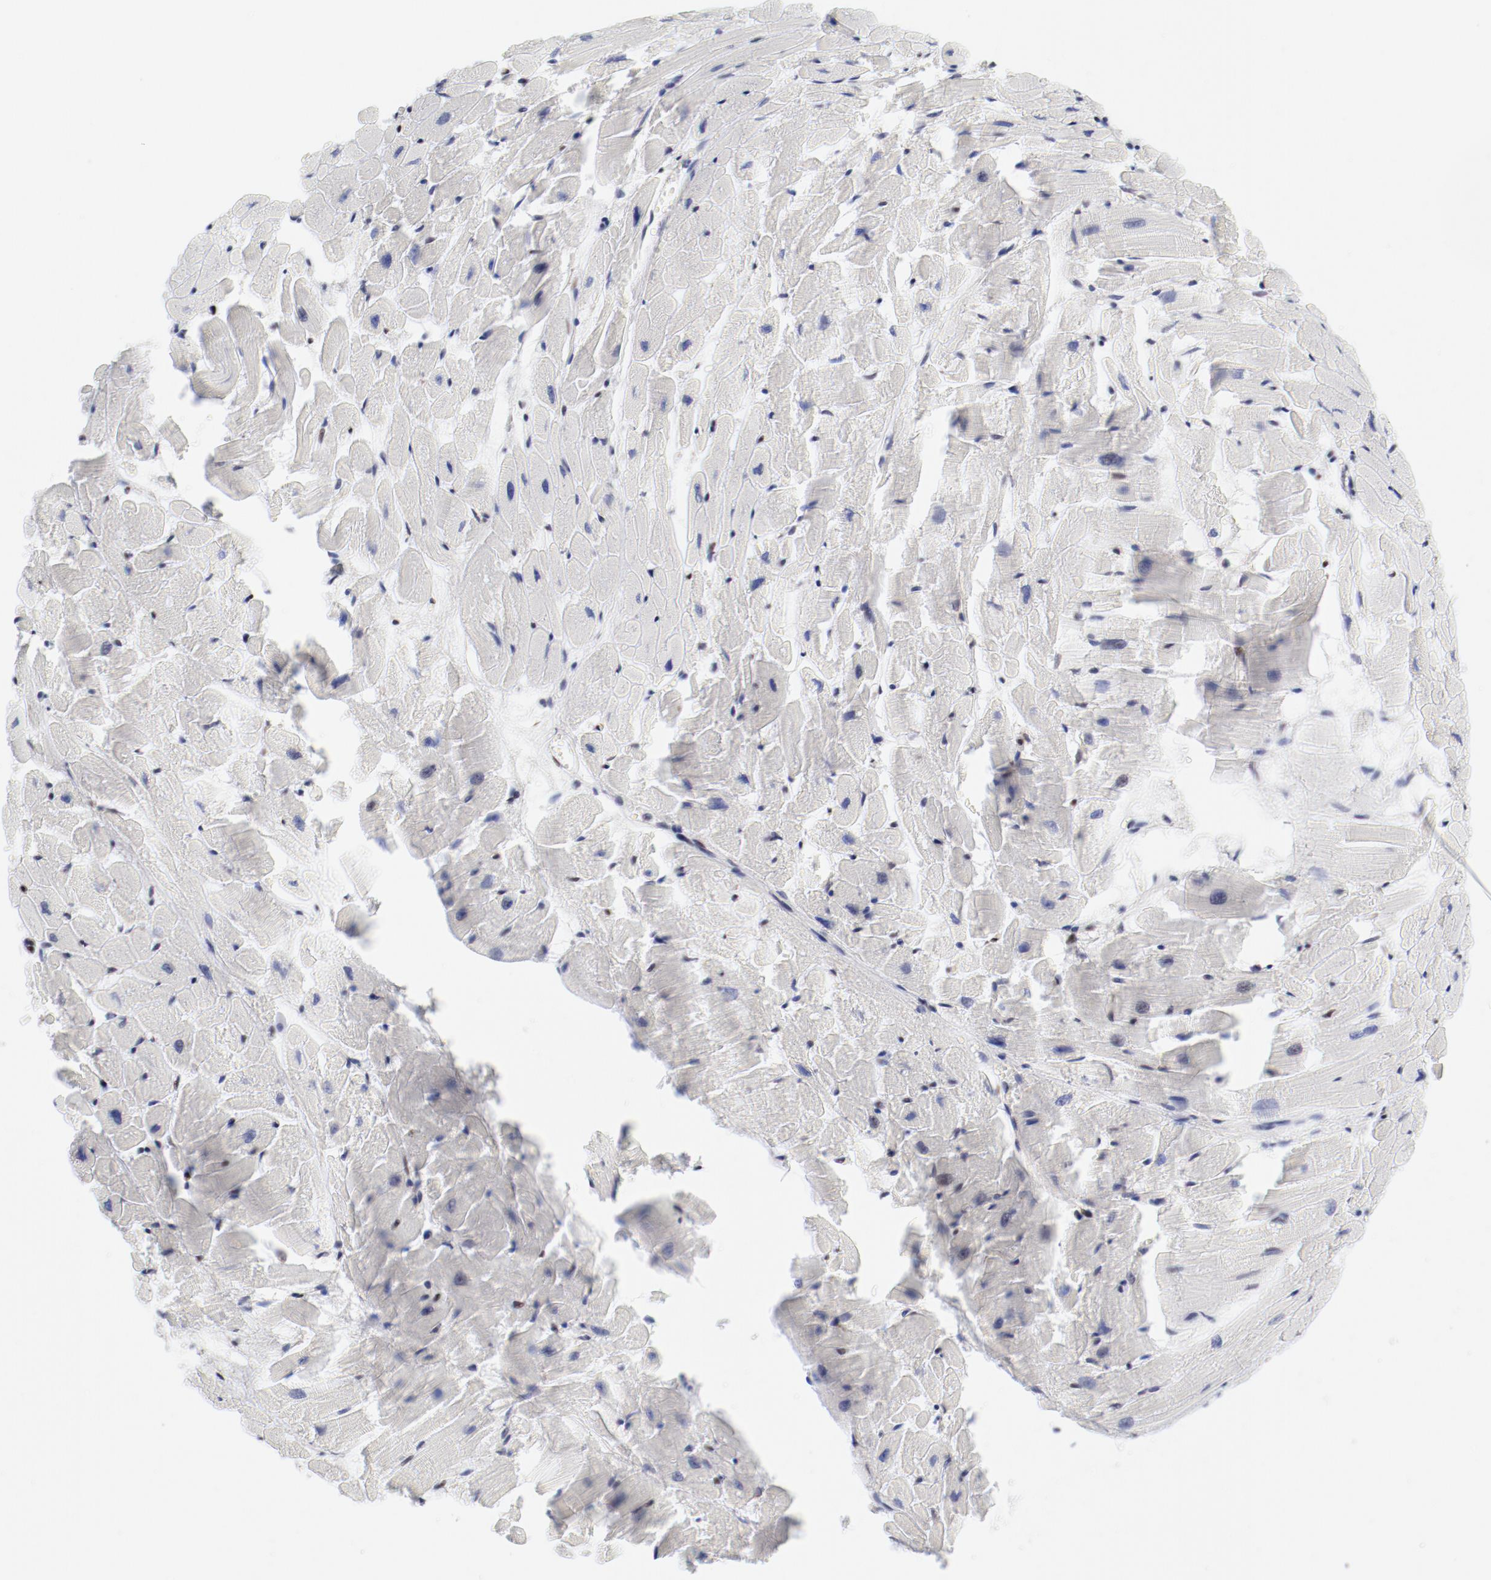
{"staining": {"intensity": "moderate", "quantity": "<25%", "location": "nuclear"}, "tissue": "heart muscle", "cell_type": "Cardiomyocytes", "image_type": "normal", "snomed": [{"axis": "morphology", "description": "Normal tissue, NOS"}, {"axis": "topography", "description": "Heart"}], "caption": "Human heart muscle stained with a brown dye demonstrates moderate nuclear positive expression in about <25% of cardiomyocytes.", "gene": "ATF2", "patient": {"sex": "female", "age": 19}}